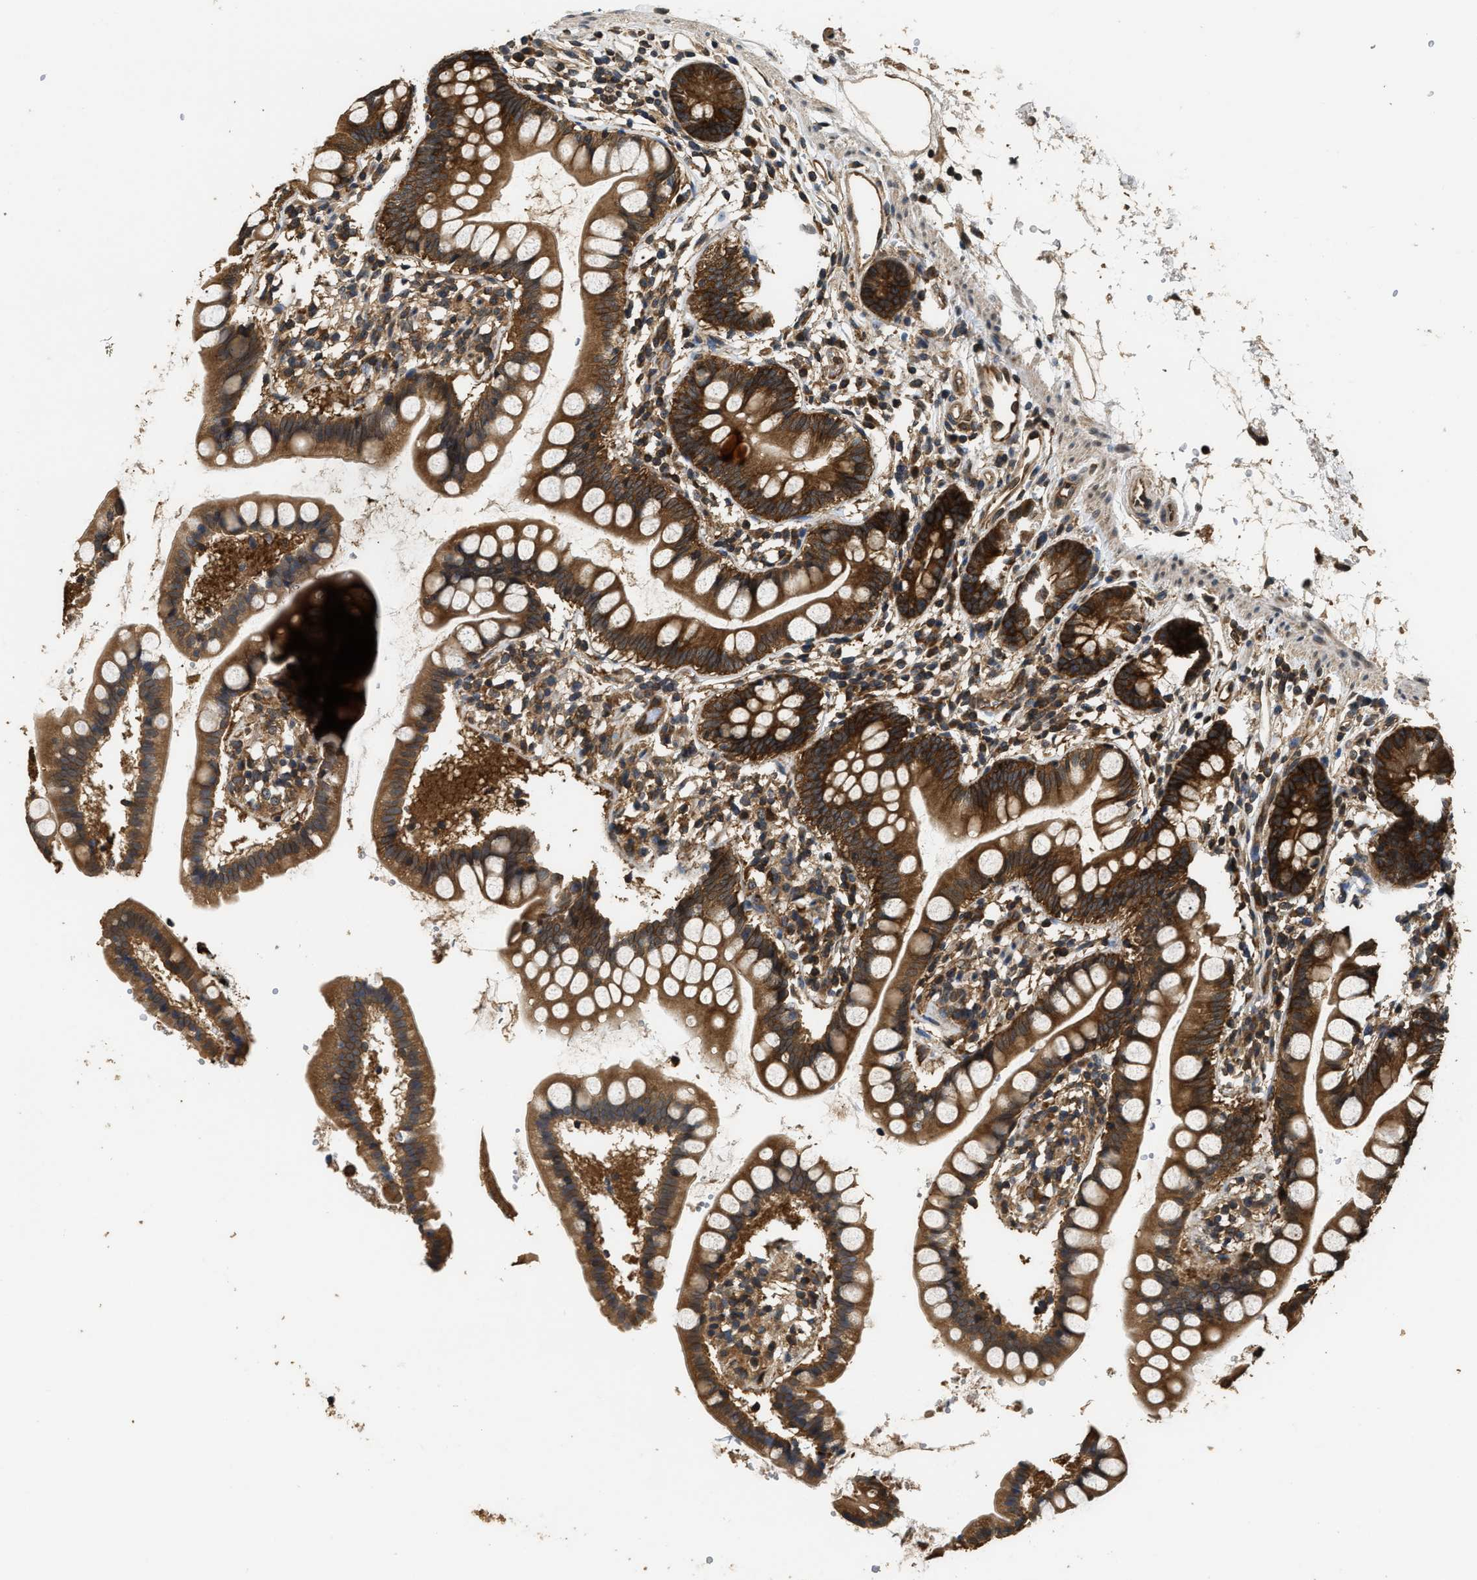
{"staining": {"intensity": "strong", "quantity": ">75%", "location": "cytoplasmic/membranous"}, "tissue": "small intestine", "cell_type": "Glandular cells", "image_type": "normal", "snomed": [{"axis": "morphology", "description": "Normal tissue, NOS"}, {"axis": "topography", "description": "Small intestine"}], "caption": "Approximately >75% of glandular cells in unremarkable small intestine reveal strong cytoplasmic/membranous protein staining as visualized by brown immunohistochemical staining.", "gene": "DNAJC2", "patient": {"sex": "female", "age": 84}}